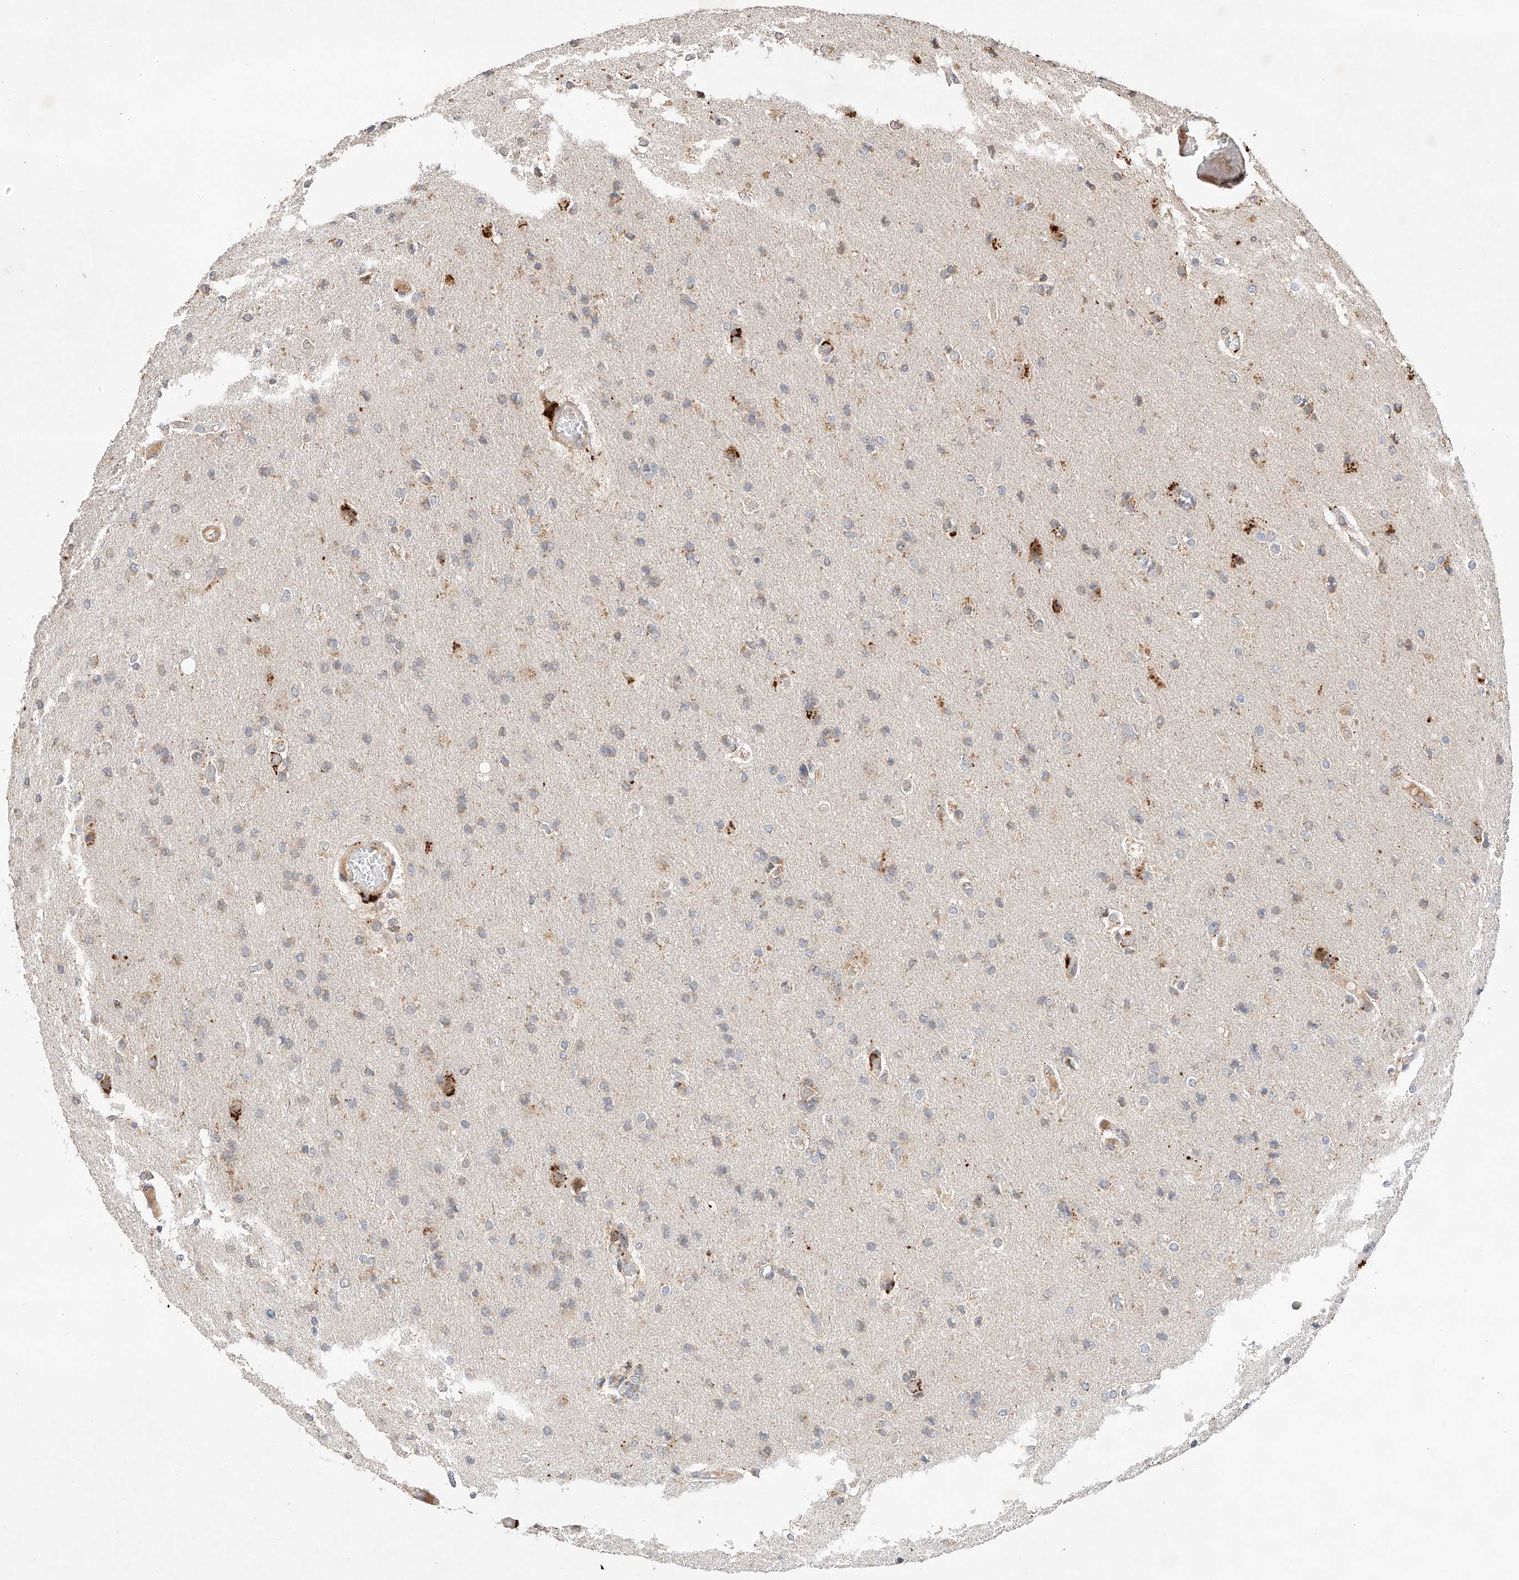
{"staining": {"intensity": "weak", "quantity": "25%-75%", "location": "cytoplasmic/membranous"}, "tissue": "glioma", "cell_type": "Tumor cells", "image_type": "cancer", "snomed": [{"axis": "morphology", "description": "Glioma, malignant, High grade"}, {"axis": "topography", "description": "Cerebral cortex"}], "caption": "IHC histopathology image of malignant high-grade glioma stained for a protein (brown), which demonstrates low levels of weak cytoplasmic/membranous positivity in approximately 25%-75% of tumor cells.", "gene": "SUSD6", "patient": {"sex": "female", "age": 36}}